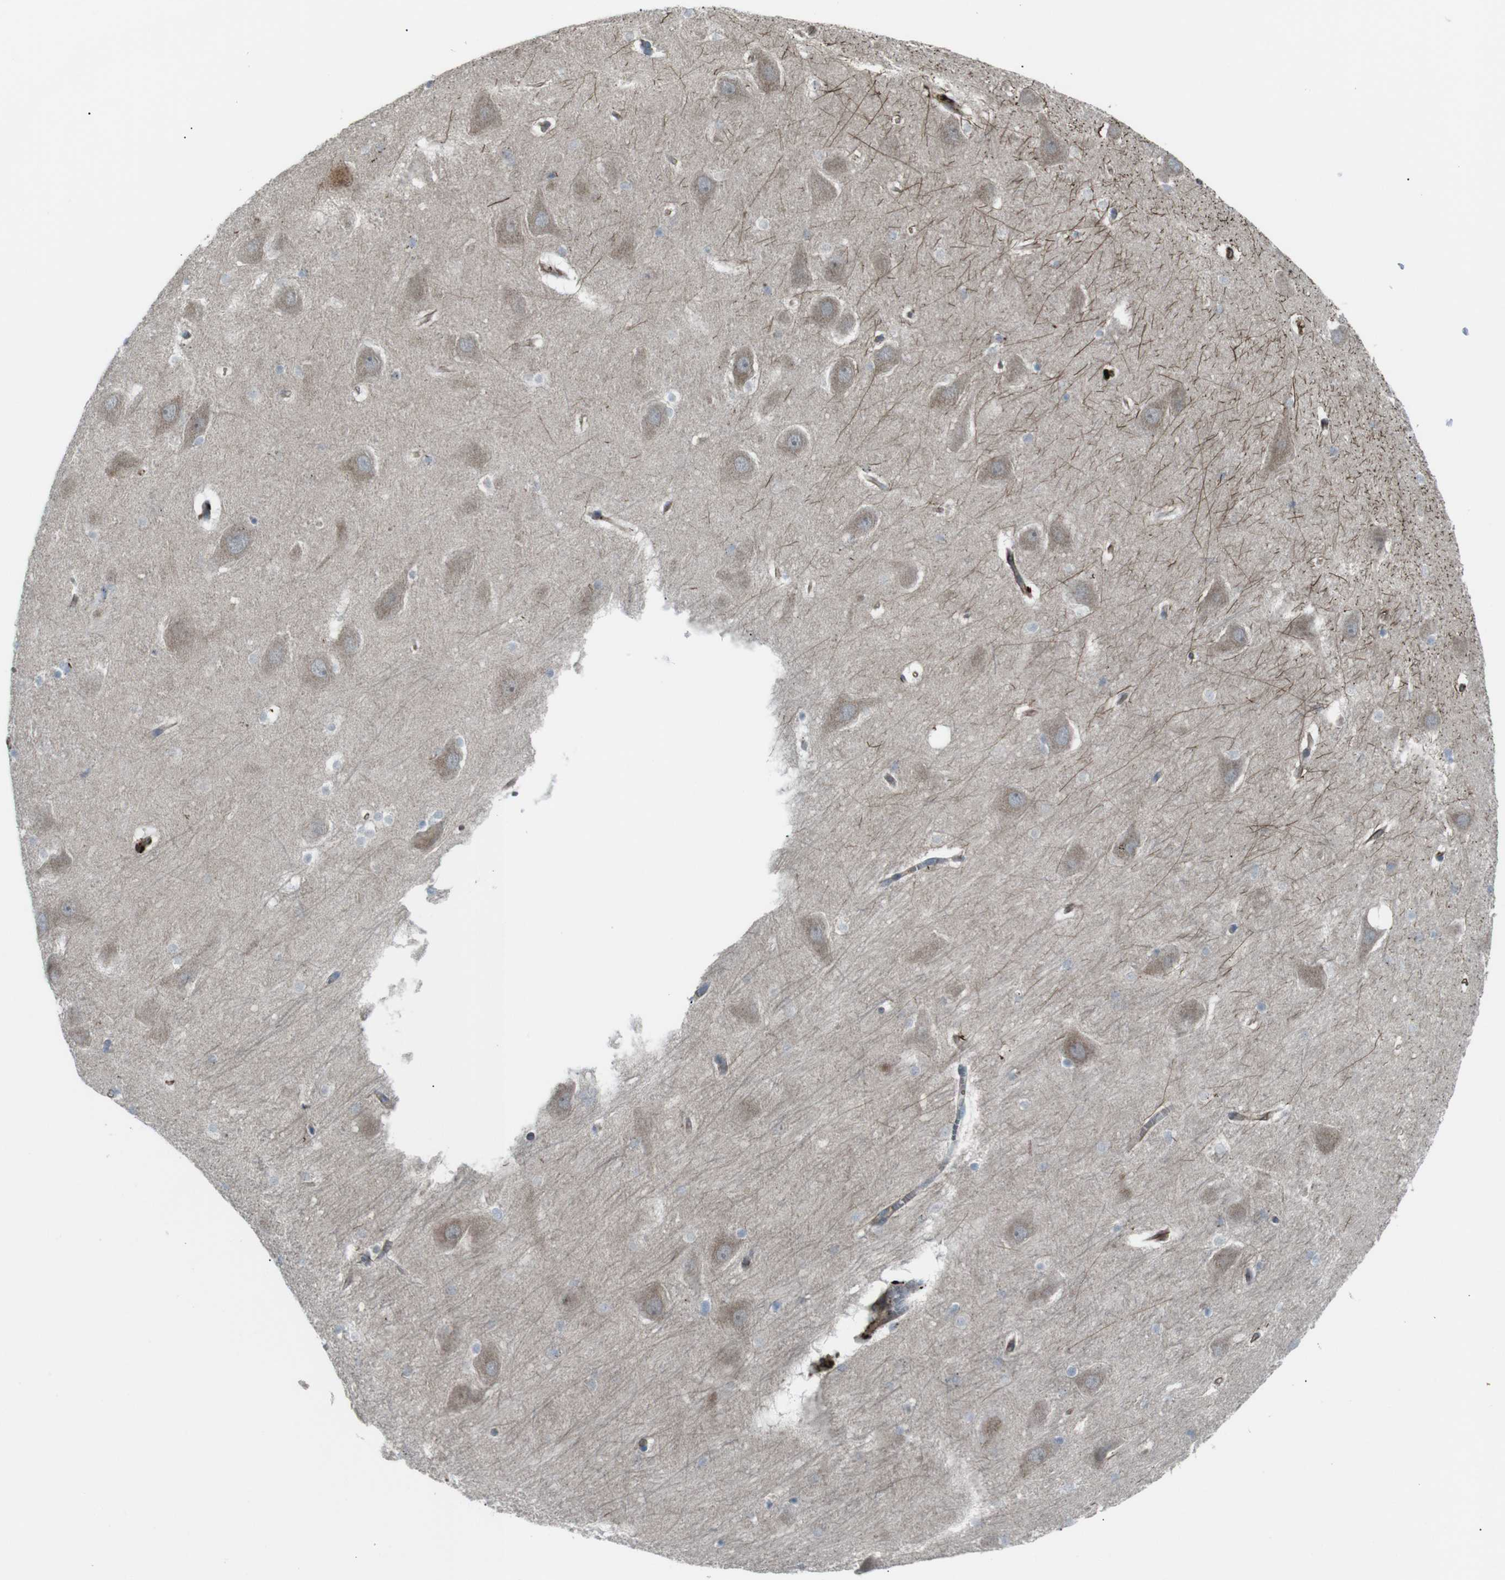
{"staining": {"intensity": "strong", "quantity": "<25%", "location": "cytoplasmic/membranous"}, "tissue": "hippocampus", "cell_type": "Glial cells", "image_type": "normal", "snomed": [{"axis": "morphology", "description": "Normal tissue, NOS"}, {"axis": "topography", "description": "Hippocampus"}], "caption": "Protein staining reveals strong cytoplasmic/membranous positivity in approximately <25% of glial cells in normal hippocampus. (Stains: DAB (3,3'-diaminobenzidine) in brown, nuclei in blue, Microscopy: brightfield microscopy at high magnification).", "gene": "TMEM141", "patient": {"sex": "male", "age": 45}}